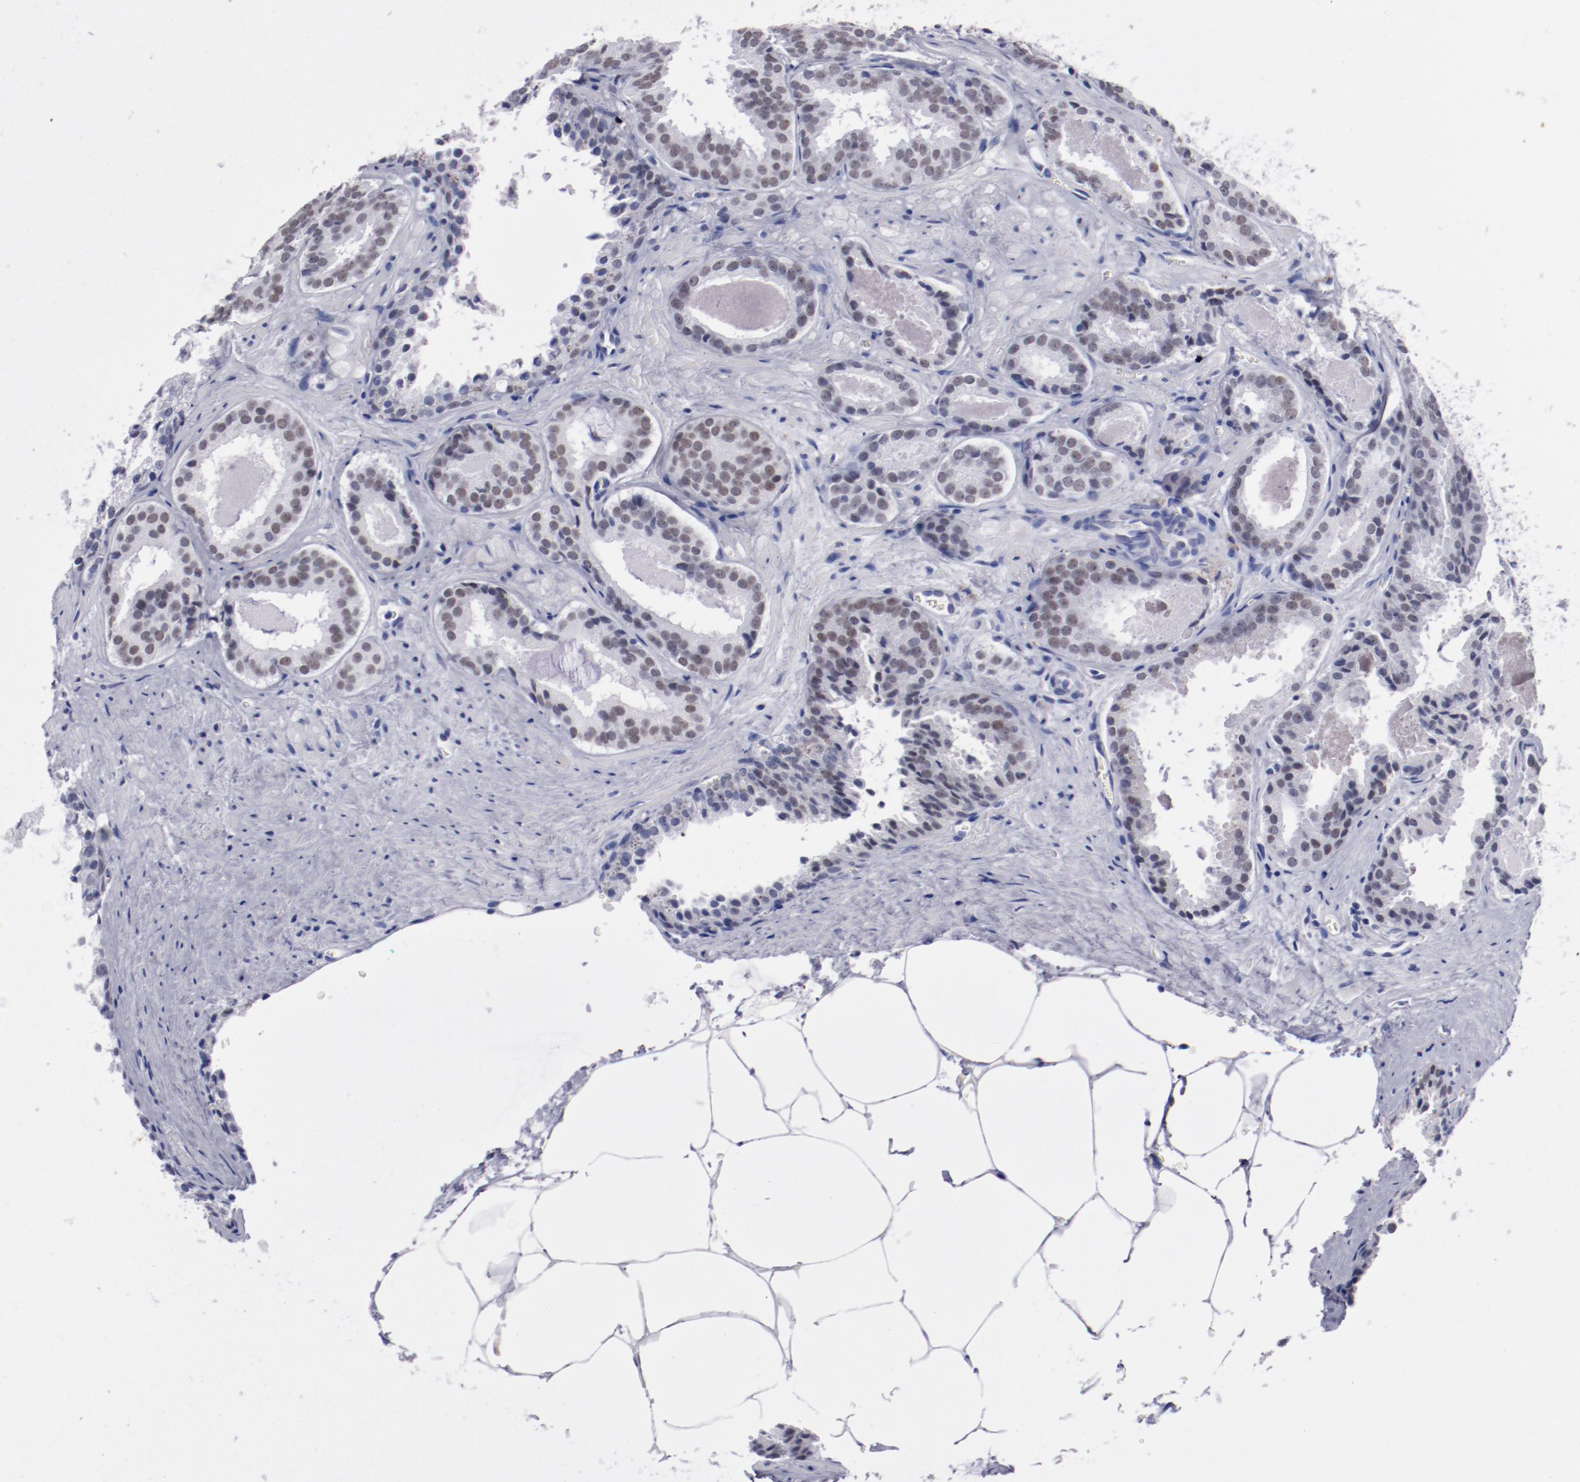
{"staining": {"intensity": "weak", "quantity": ">75%", "location": "nuclear"}, "tissue": "prostate cancer", "cell_type": "Tumor cells", "image_type": "cancer", "snomed": [{"axis": "morphology", "description": "Adenocarcinoma, Medium grade"}, {"axis": "topography", "description": "Prostate"}], "caption": "Human prostate adenocarcinoma (medium-grade) stained with a brown dye displays weak nuclear positive staining in approximately >75% of tumor cells.", "gene": "HNF1B", "patient": {"sex": "male", "age": 64}}